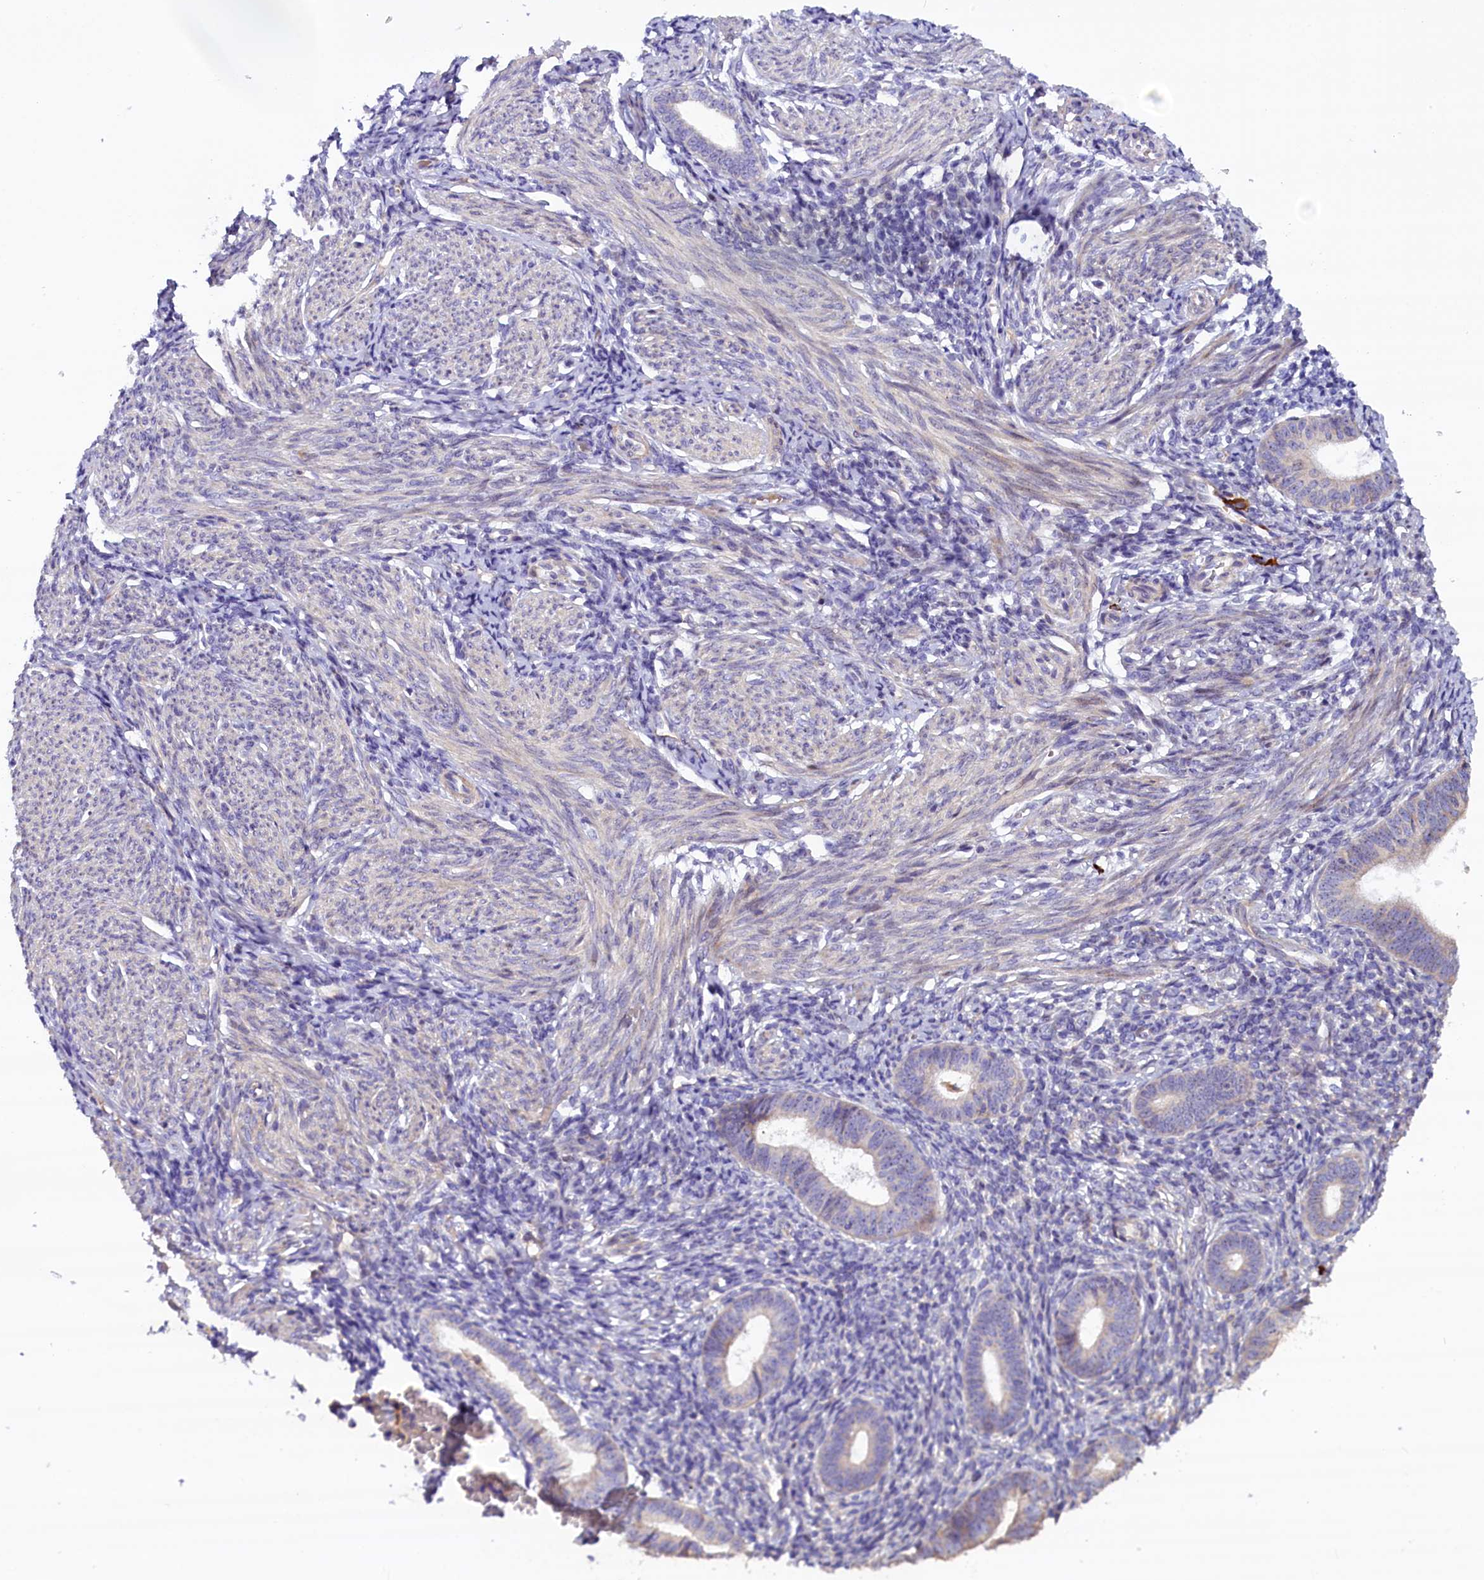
{"staining": {"intensity": "negative", "quantity": "none", "location": "none"}, "tissue": "endometrium", "cell_type": "Cells in endometrial stroma", "image_type": "normal", "snomed": [{"axis": "morphology", "description": "Normal tissue, NOS"}, {"axis": "morphology", "description": "Adenocarcinoma, NOS"}, {"axis": "topography", "description": "Endometrium"}], "caption": "Immunohistochemistry (IHC) micrograph of normal endometrium stained for a protein (brown), which exhibits no staining in cells in endometrial stroma. Brightfield microscopy of immunohistochemistry stained with DAB (3,3'-diaminobenzidine) (brown) and hematoxylin (blue), captured at high magnification.", "gene": "FRY", "patient": {"sex": "female", "age": 57}}